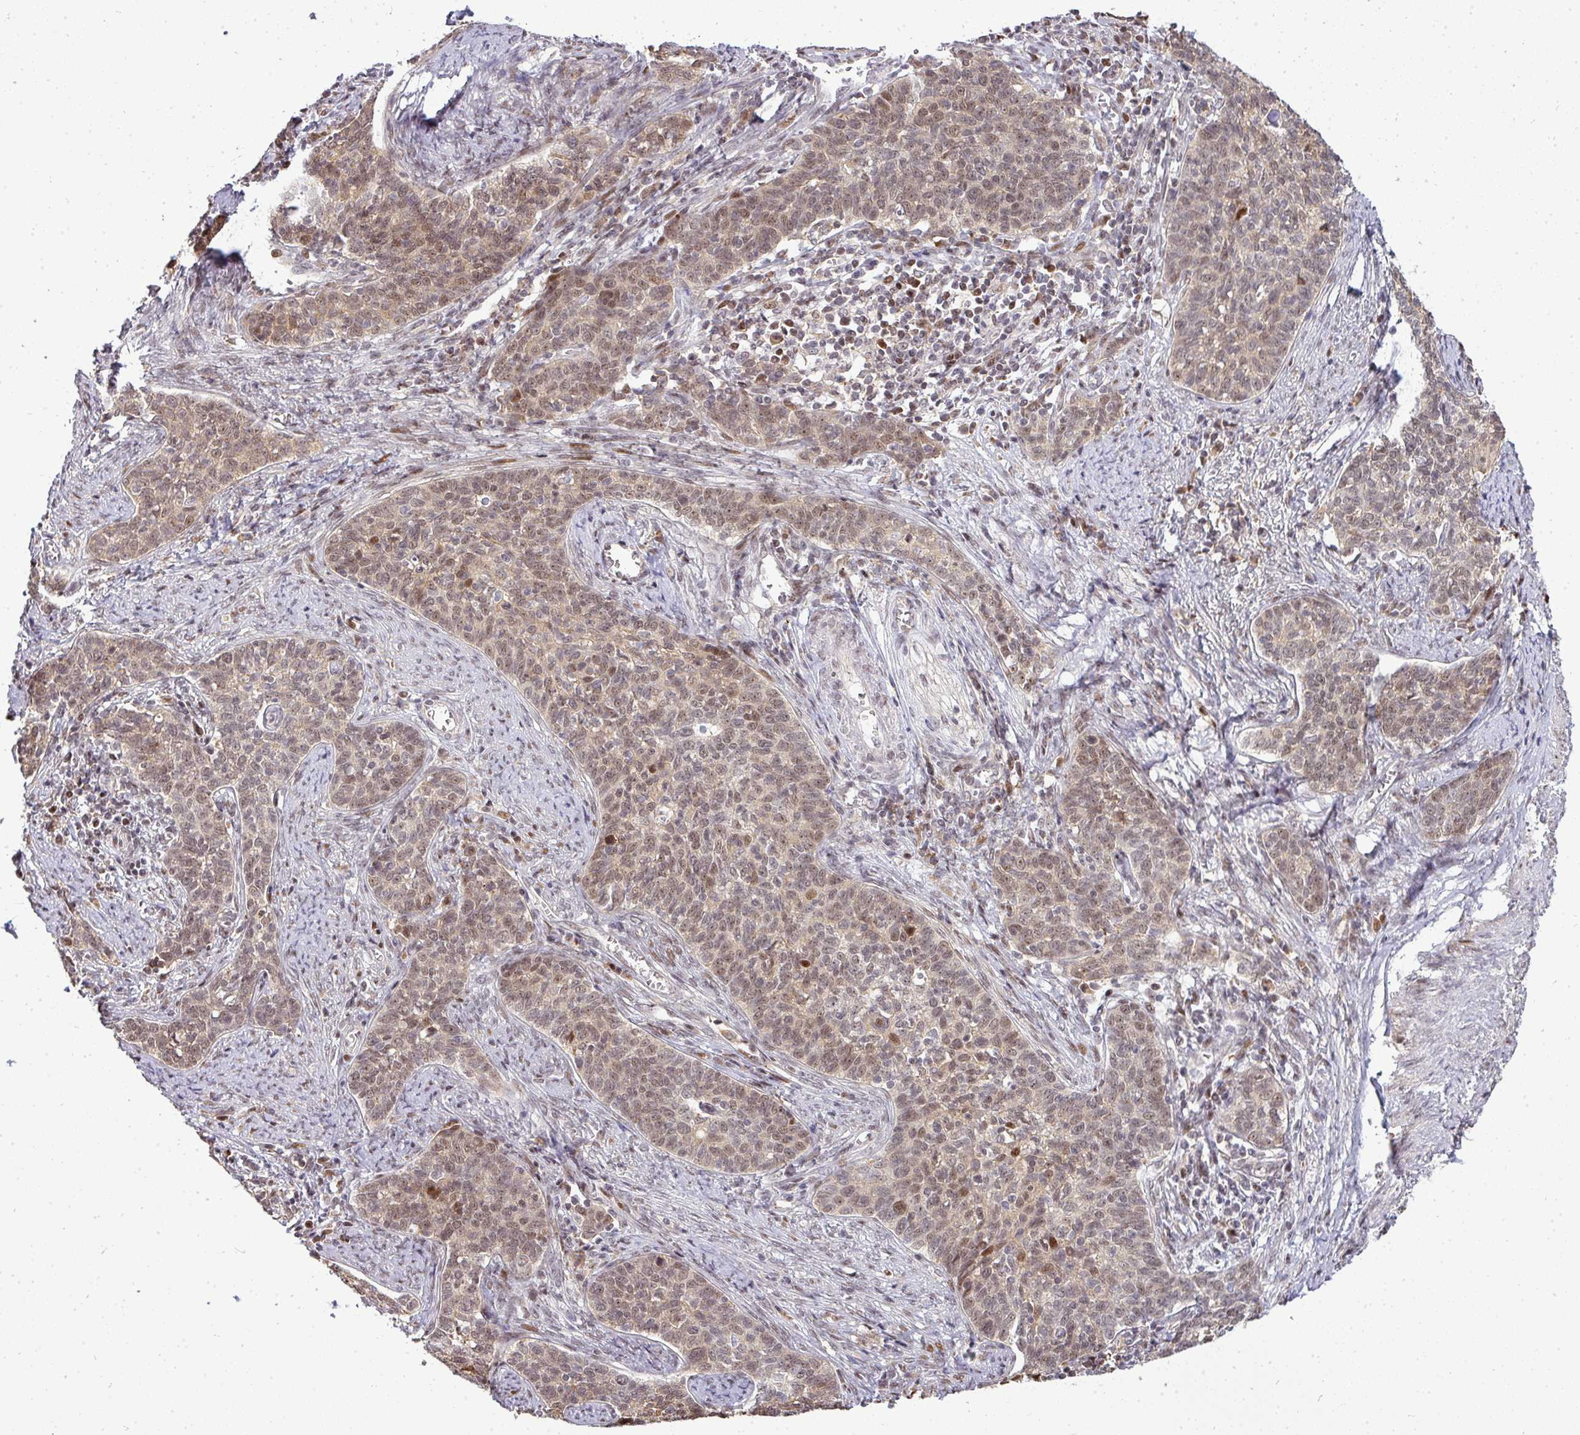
{"staining": {"intensity": "weak", "quantity": ">75%", "location": "nuclear"}, "tissue": "cervical cancer", "cell_type": "Tumor cells", "image_type": "cancer", "snomed": [{"axis": "morphology", "description": "Squamous cell carcinoma, NOS"}, {"axis": "topography", "description": "Cervix"}], "caption": "An IHC micrograph of neoplastic tissue is shown. Protein staining in brown shows weak nuclear positivity in cervical cancer within tumor cells.", "gene": "PATZ1", "patient": {"sex": "female", "age": 39}}